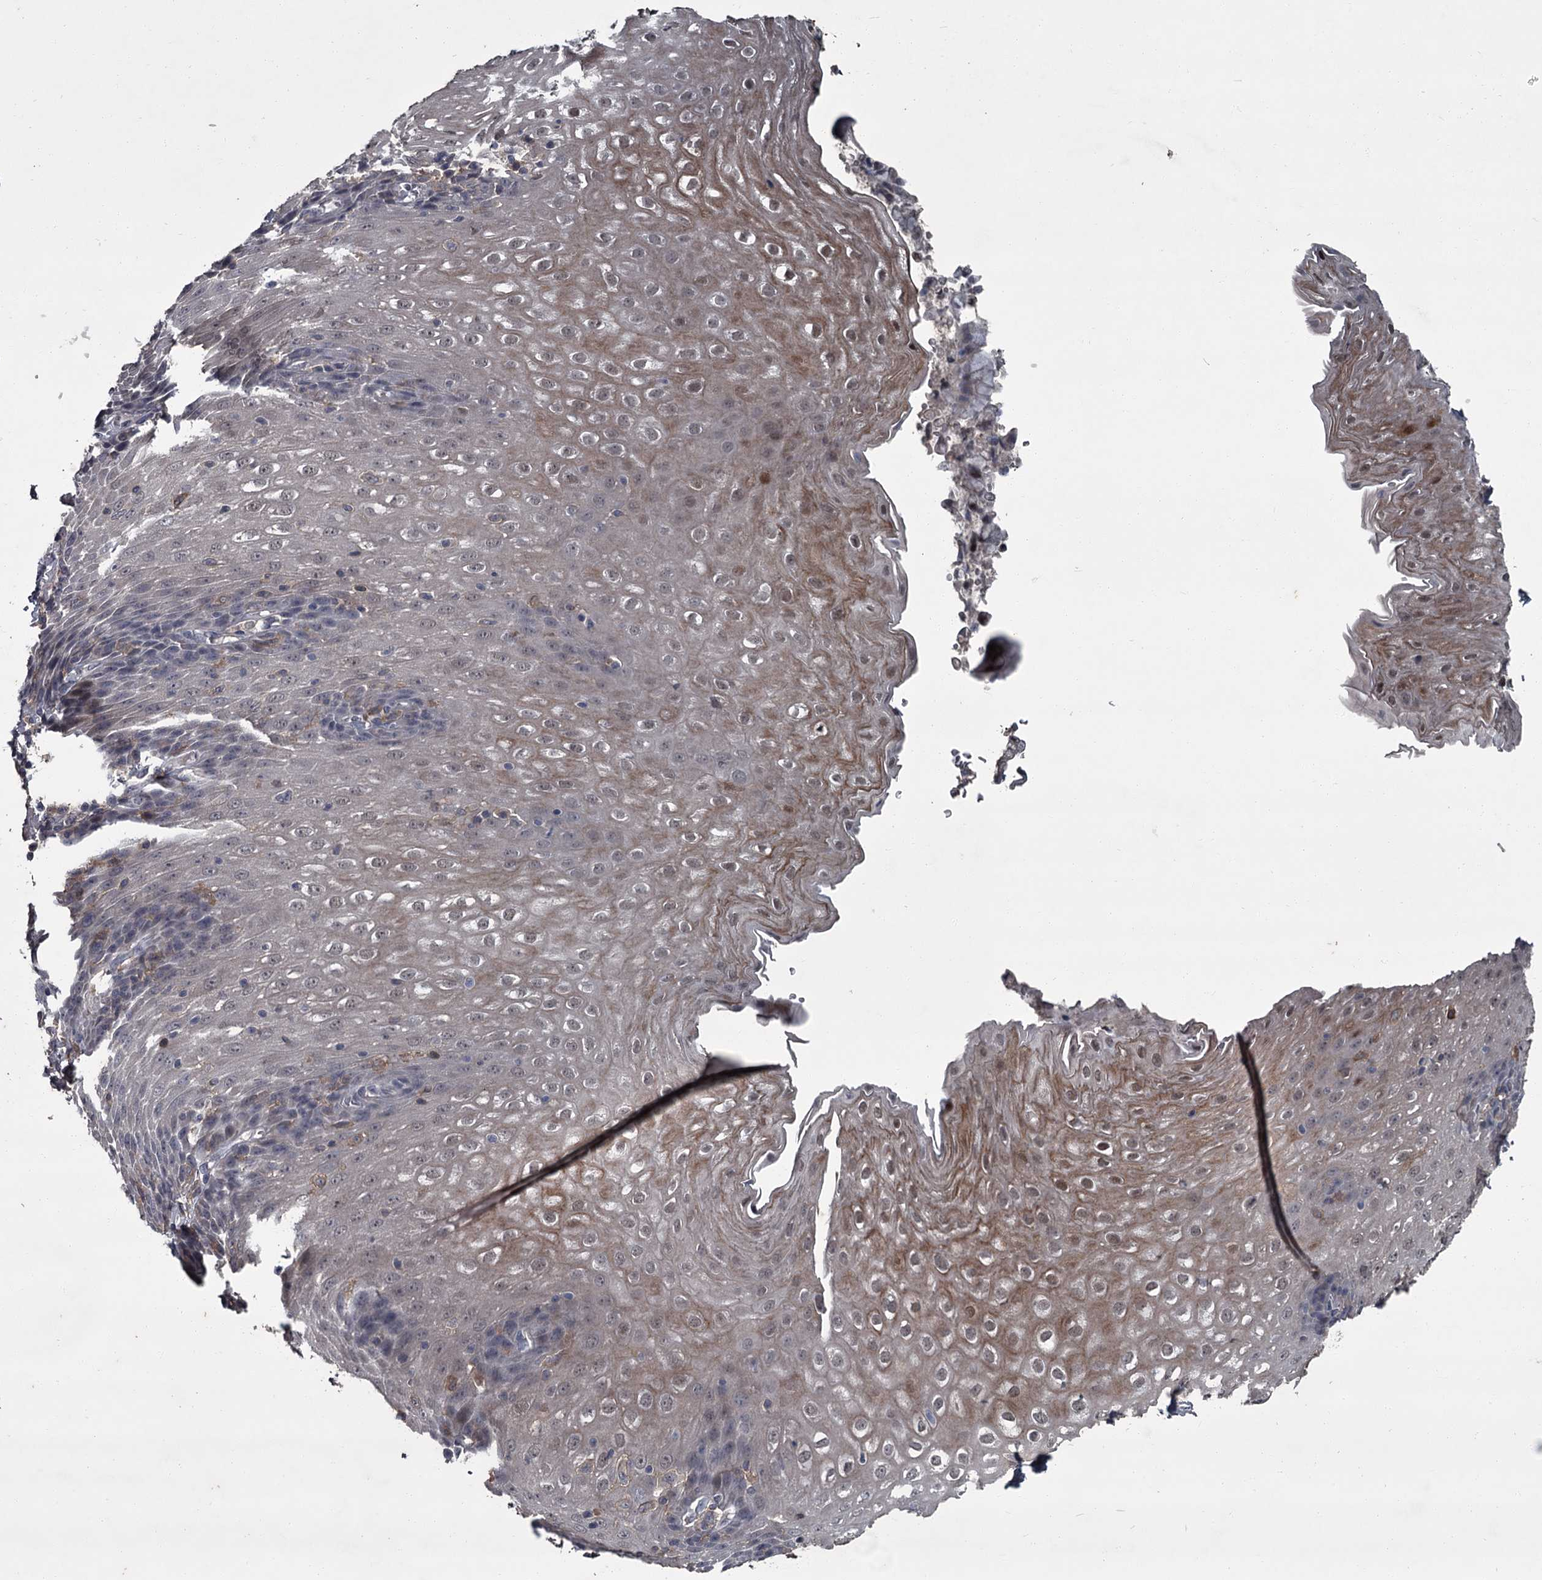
{"staining": {"intensity": "weak", "quantity": "25%-75%", "location": "cytoplasmic/membranous,nuclear"}, "tissue": "esophagus", "cell_type": "Squamous epithelial cells", "image_type": "normal", "snomed": [{"axis": "morphology", "description": "Normal tissue, NOS"}, {"axis": "topography", "description": "Esophagus"}], "caption": "Brown immunohistochemical staining in benign human esophagus exhibits weak cytoplasmic/membranous,nuclear positivity in about 25%-75% of squamous epithelial cells. (Brightfield microscopy of DAB IHC at high magnification).", "gene": "FLVCR2", "patient": {"sex": "female", "age": 61}}